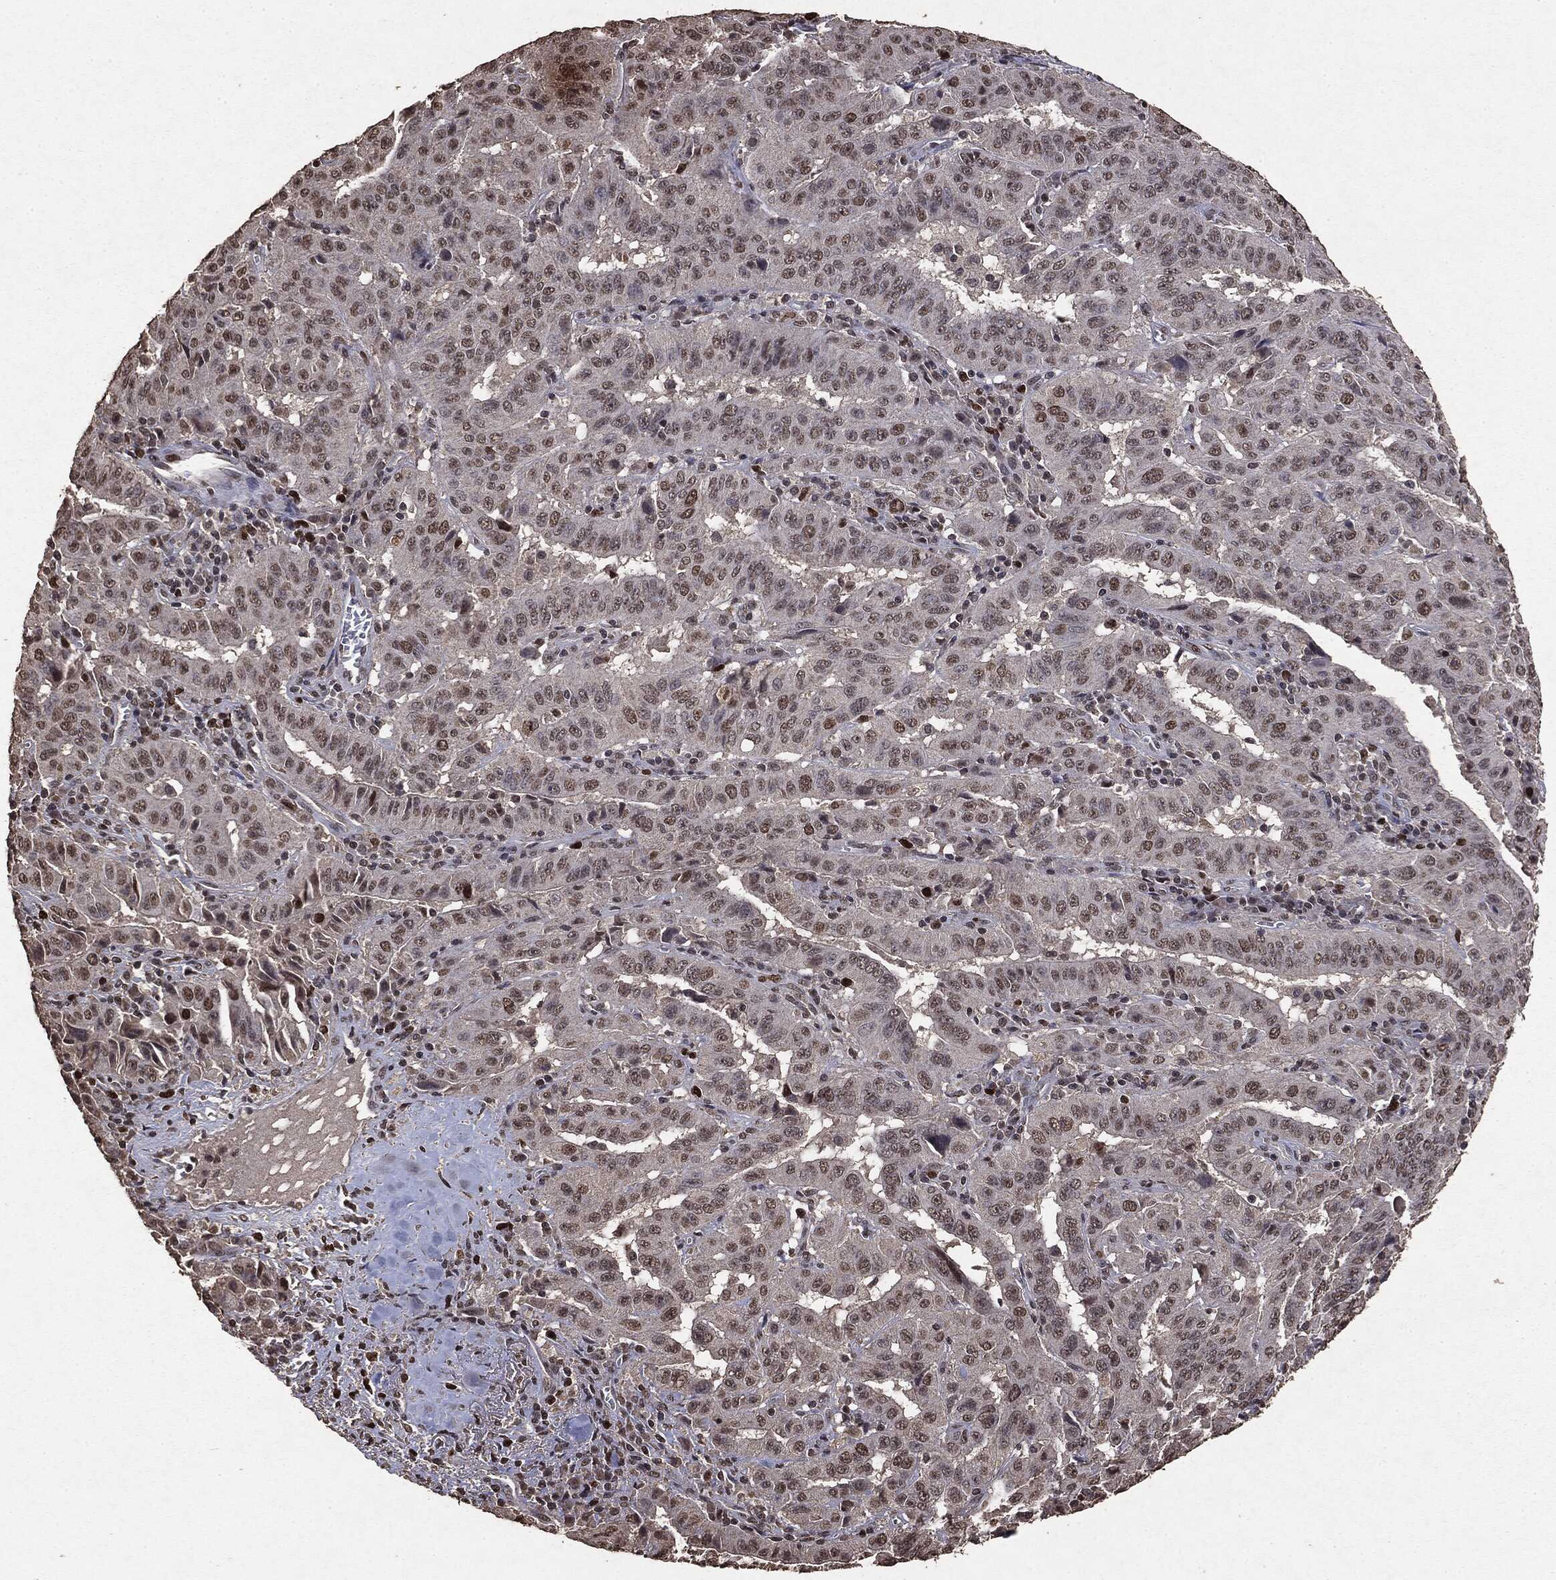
{"staining": {"intensity": "weak", "quantity": "25%-75%", "location": "nuclear"}, "tissue": "pancreatic cancer", "cell_type": "Tumor cells", "image_type": "cancer", "snomed": [{"axis": "morphology", "description": "Adenocarcinoma, NOS"}, {"axis": "topography", "description": "Pancreas"}], "caption": "Protein staining displays weak nuclear staining in about 25%-75% of tumor cells in pancreatic cancer.", "gene": "RAD18", "patient": {"sex": "male", "age": 63}}